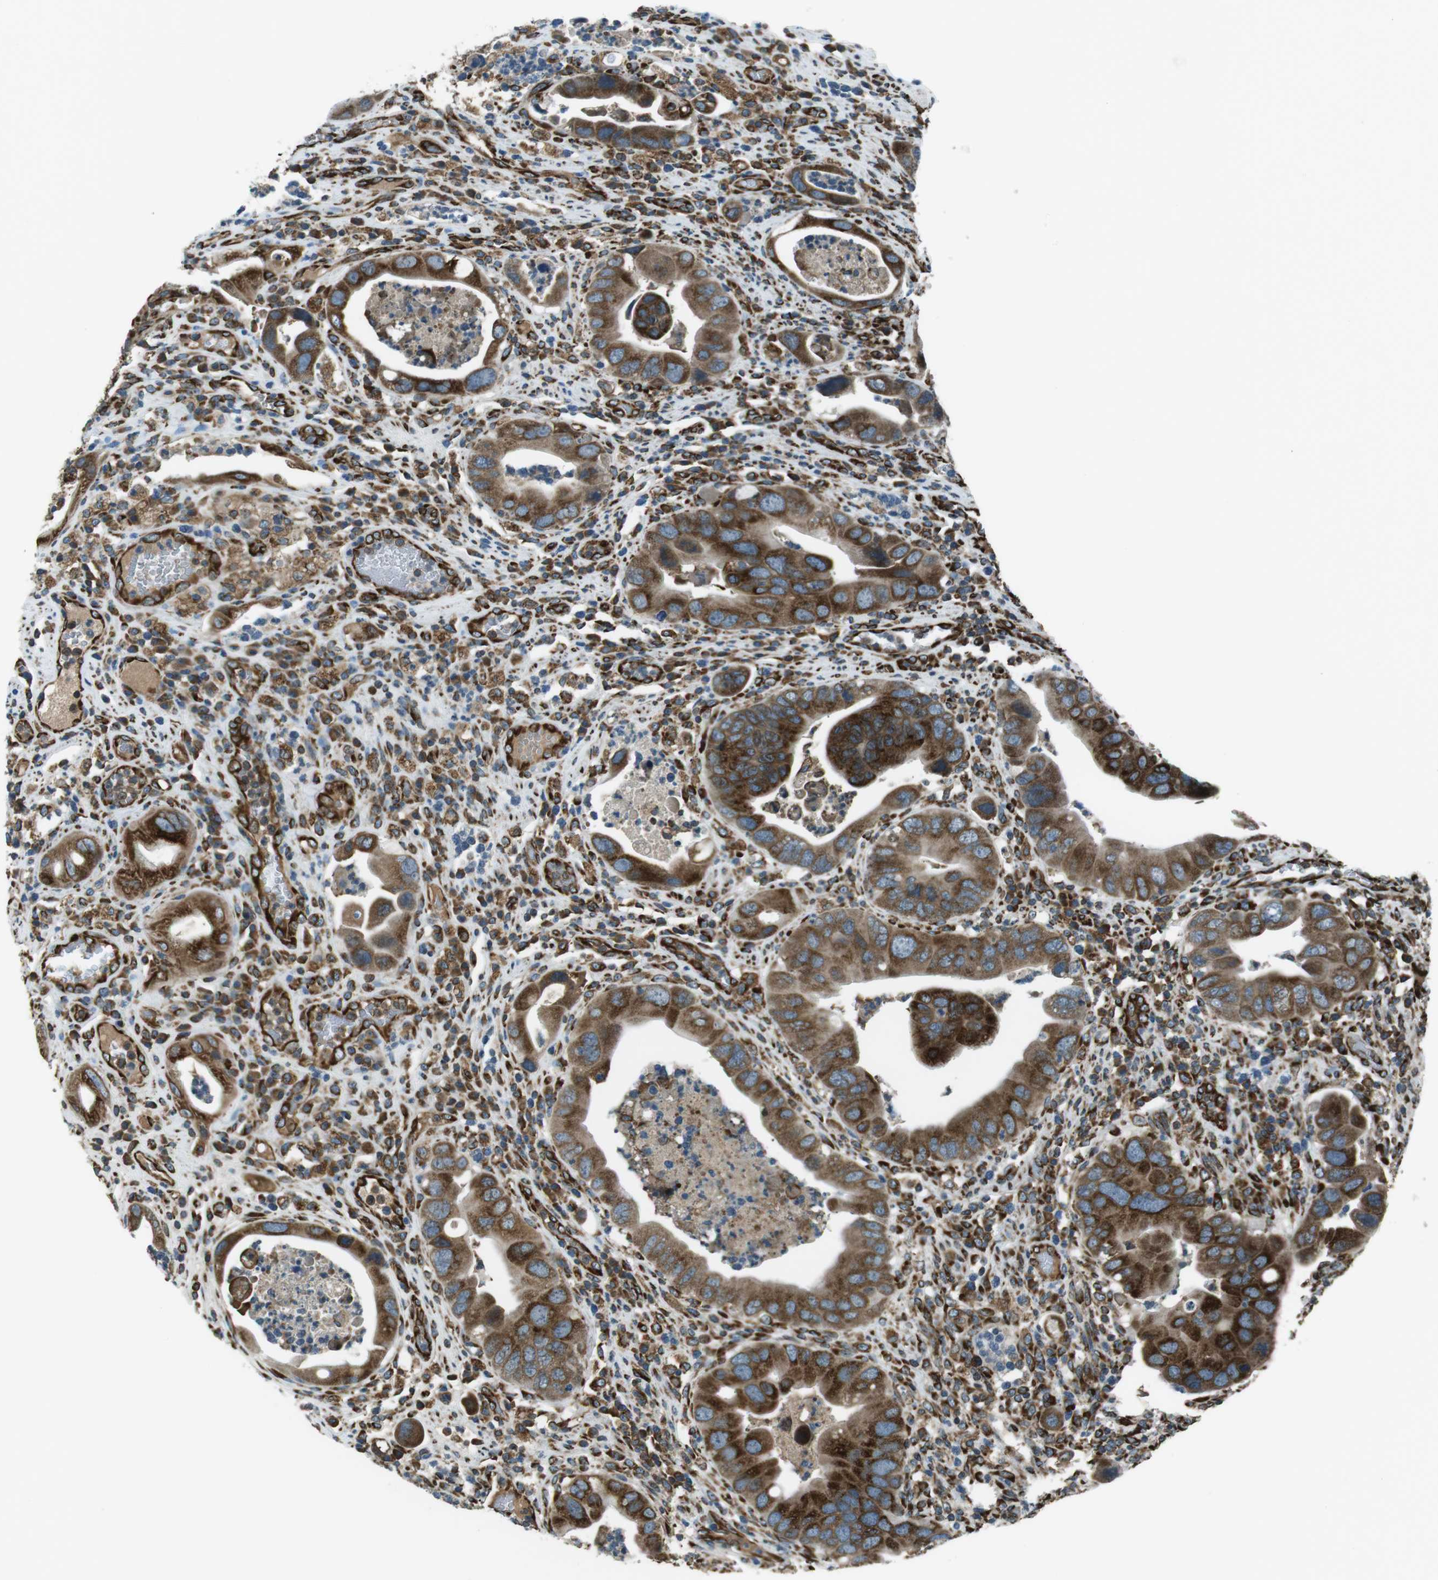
{"staining": {"intensity": "strong", "quantity": ">75%", "location": "cytoplasmic/membranous"}, "tissue": "colorectal cancer", "cell_type": "Tumor cells", "image_type": "cancer", "snomed": [{"axis": "morphology", "description": "Adenocarcinoma, NOS"}, {"axis": "topography", "description": "Rectum"}], "caption": "The immunohistochemical stain shows strong cytoplasmic/membranous positivity in tumor cells of adenocarcinoma (colorectal) tissue.", "gene": "KTN1", "patient": {"sex": "female", "age": 57}}